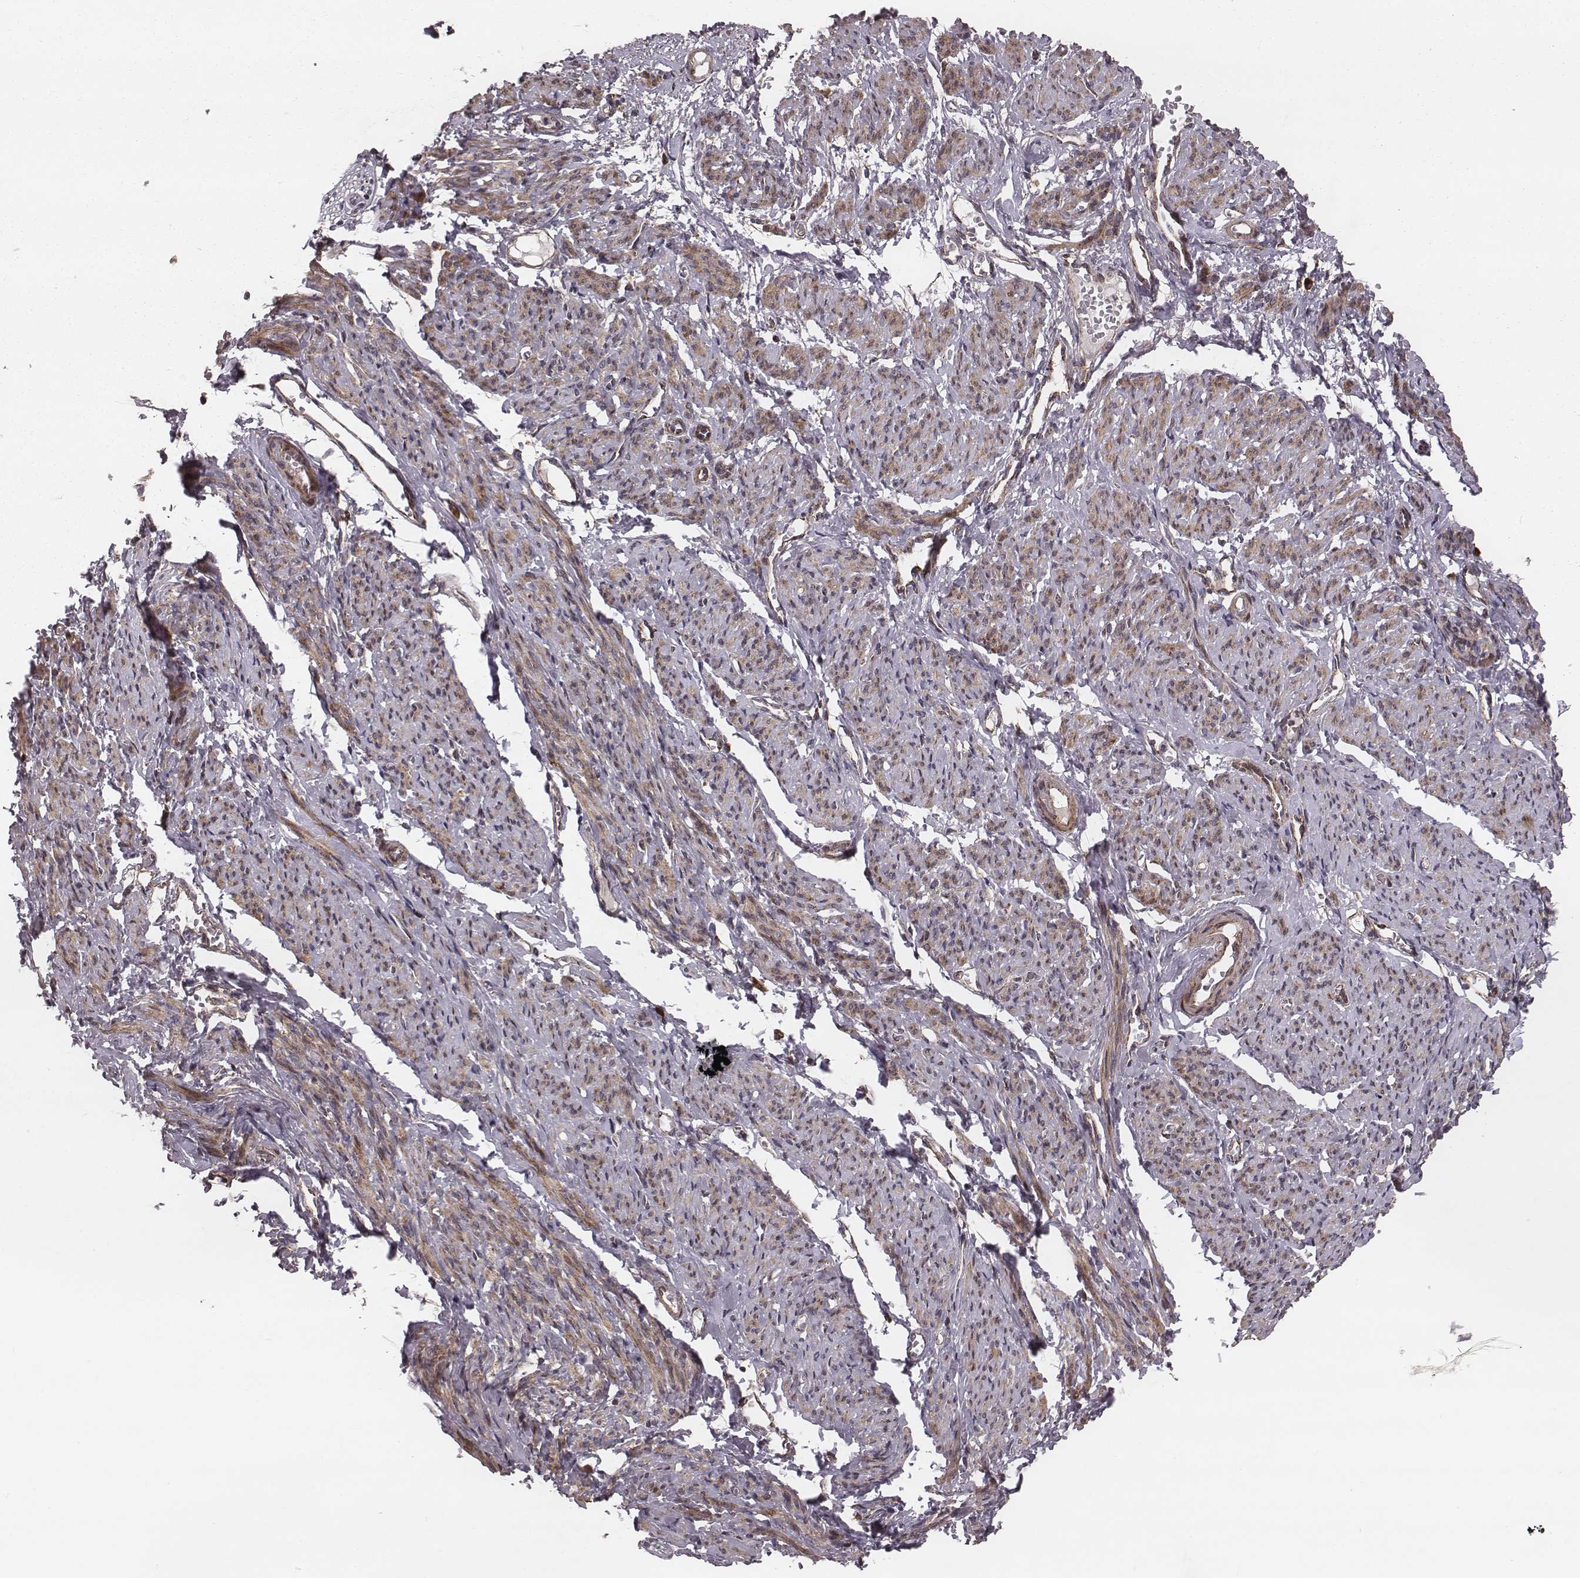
{"staining": {"intensity": "moderate", "quantity": "25%-75%", "location": "cytoplasmic/membranous"}, "tissue": "smooth muscle", "cell_type": "Smooth muscle cells", "image_type": "normal", "snomed": [{"axis": "morphology", "description": "Normal tissue, NOS"}, {"axis": "topography", "description": "Smooth muscle"}], "caption": "IHC photomicrograph of unremarkable smooth muscle stained for a protein (brown), which shows medium levels of moderate cytoplasmic/membranous positivity in about 25%-75% of smooth muscle cells.", "gene": "ZDHHC21", "patient": {"sex": "female", "age": 65}}